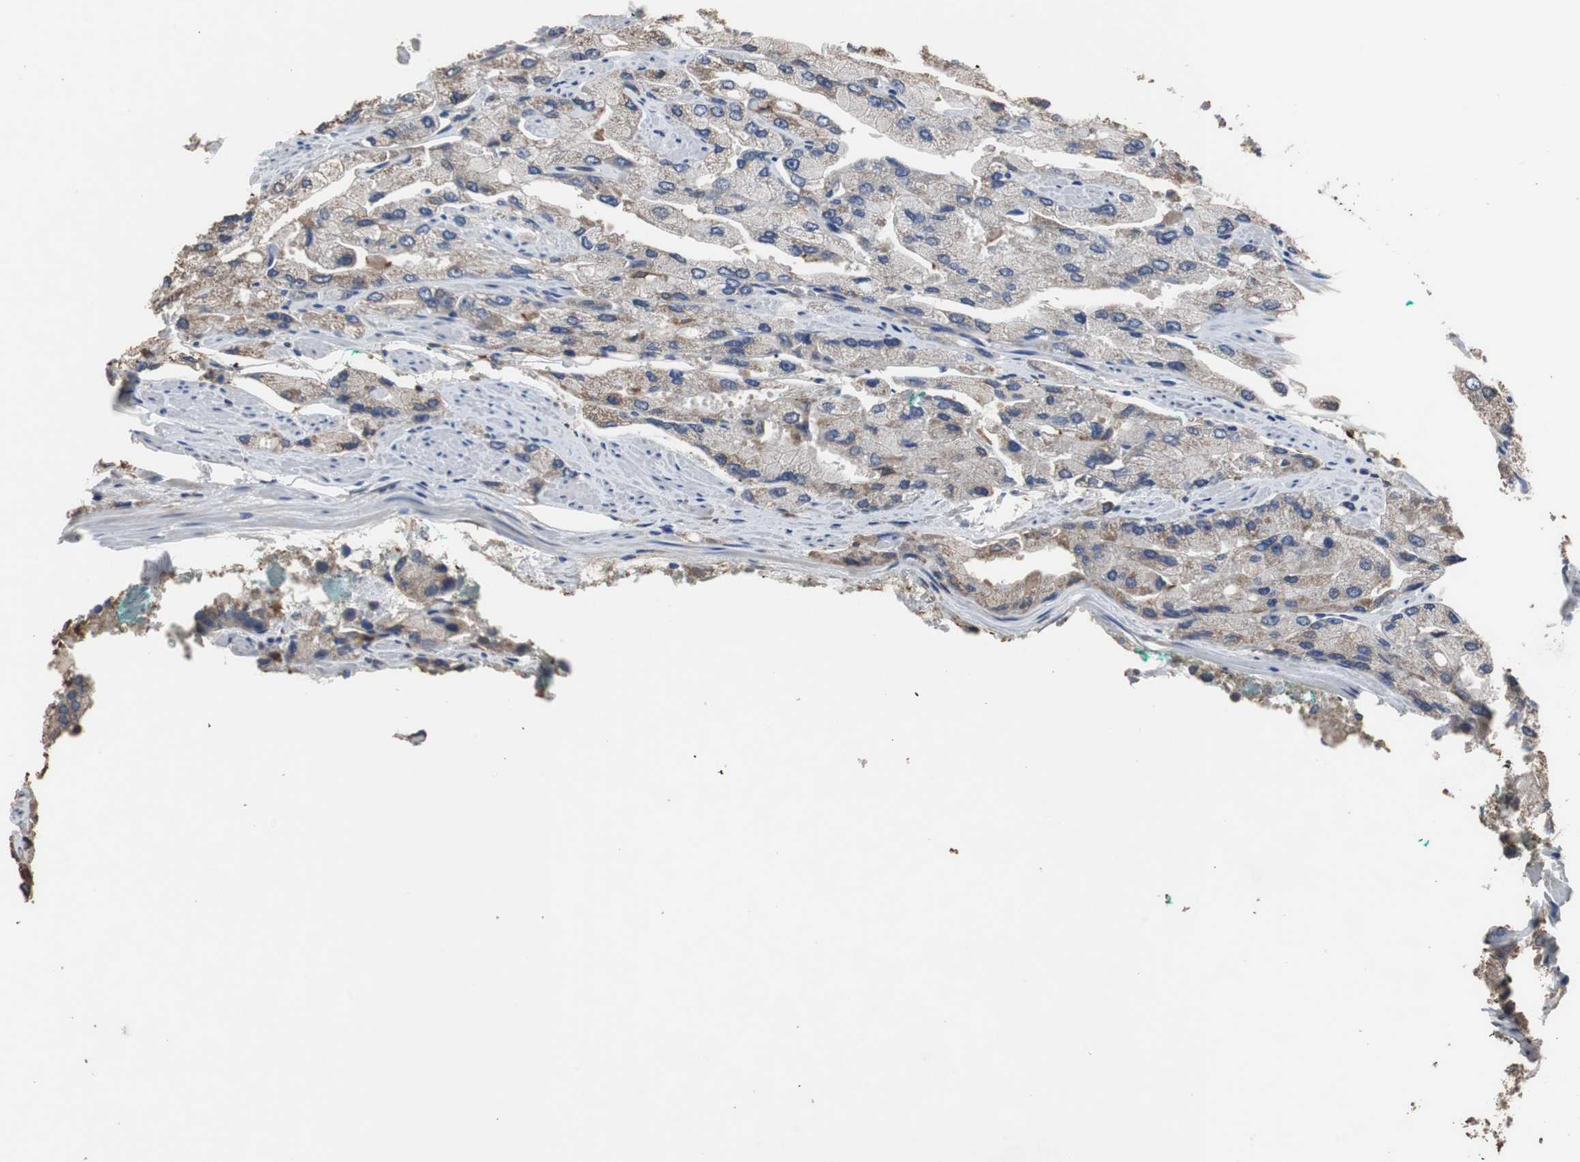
{"staining": {"intensity": "weak", "quantity": "<25%", "location": "cytoplasmic/membranous"}, "tissue": "prostate cancer", "cell_type": "Tumor cells", "image_type": "cancer", "snomed": [{"axis": "morphology", "description": "Adenocarcinoma, High grade"}, {"axis": "topography", "description": "Prostate"}], "caption": "The histopathology image displays no staining of tumor cells in prostate cancer.", "gene": "SCIMP", "patient": {"sex": "male", "age": 58}}